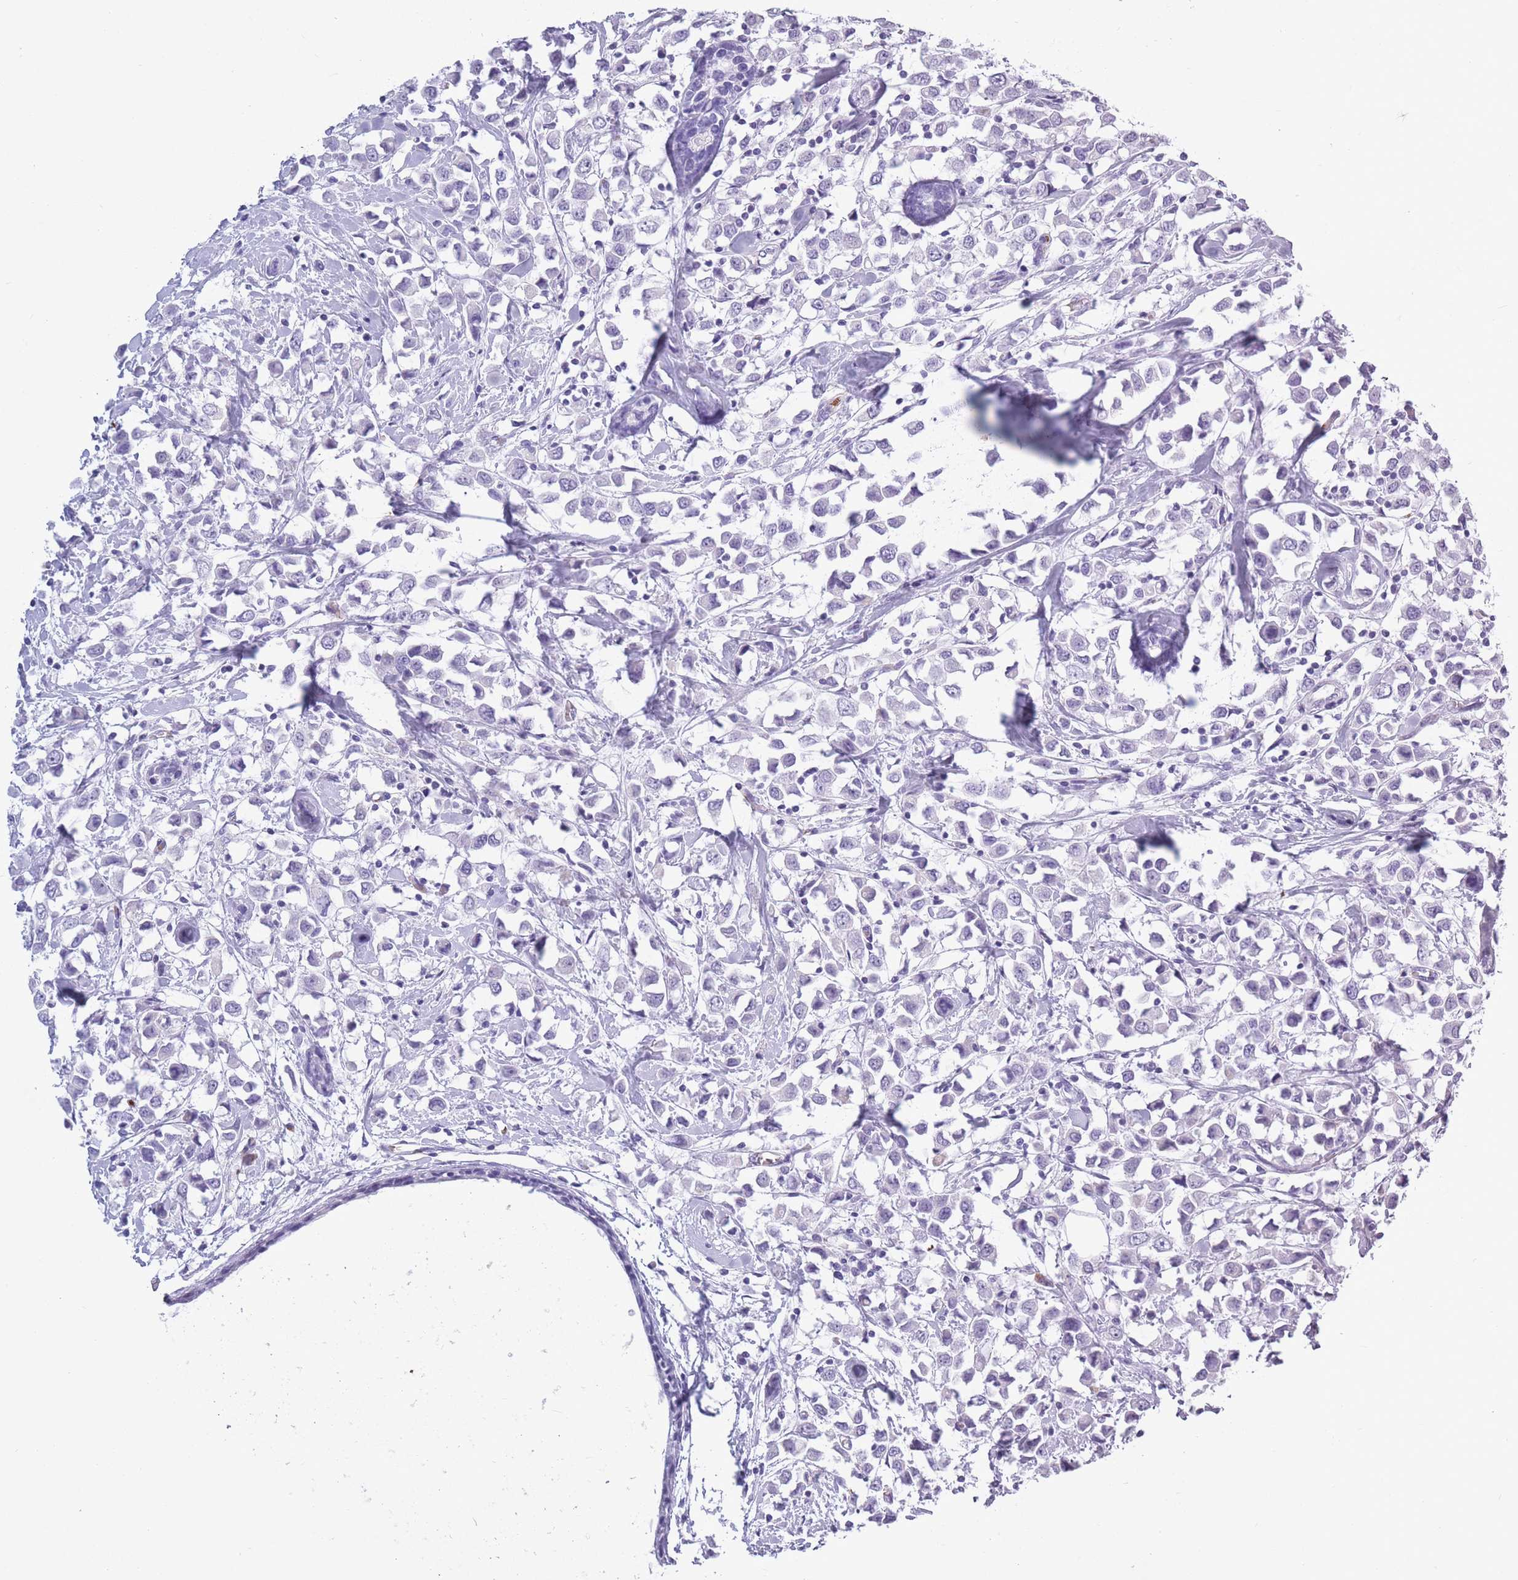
{"staining": {"intensity": "negative", "quantity": "none", "location": "none"}, "tissue": "breast cancer", "cell_type": "Tumor cells", "image_type": "cancer", "snomed": [{"axis": "morphology", "description": "Duct carcinoma"}, {"axis": "topography", "description": "Breast"}], "caption": "Tumor cells show no significant staining in intraductal carcinoma (breast).", "gene": "OR7C1", "patient": {"sex": "female", "age": 61}}